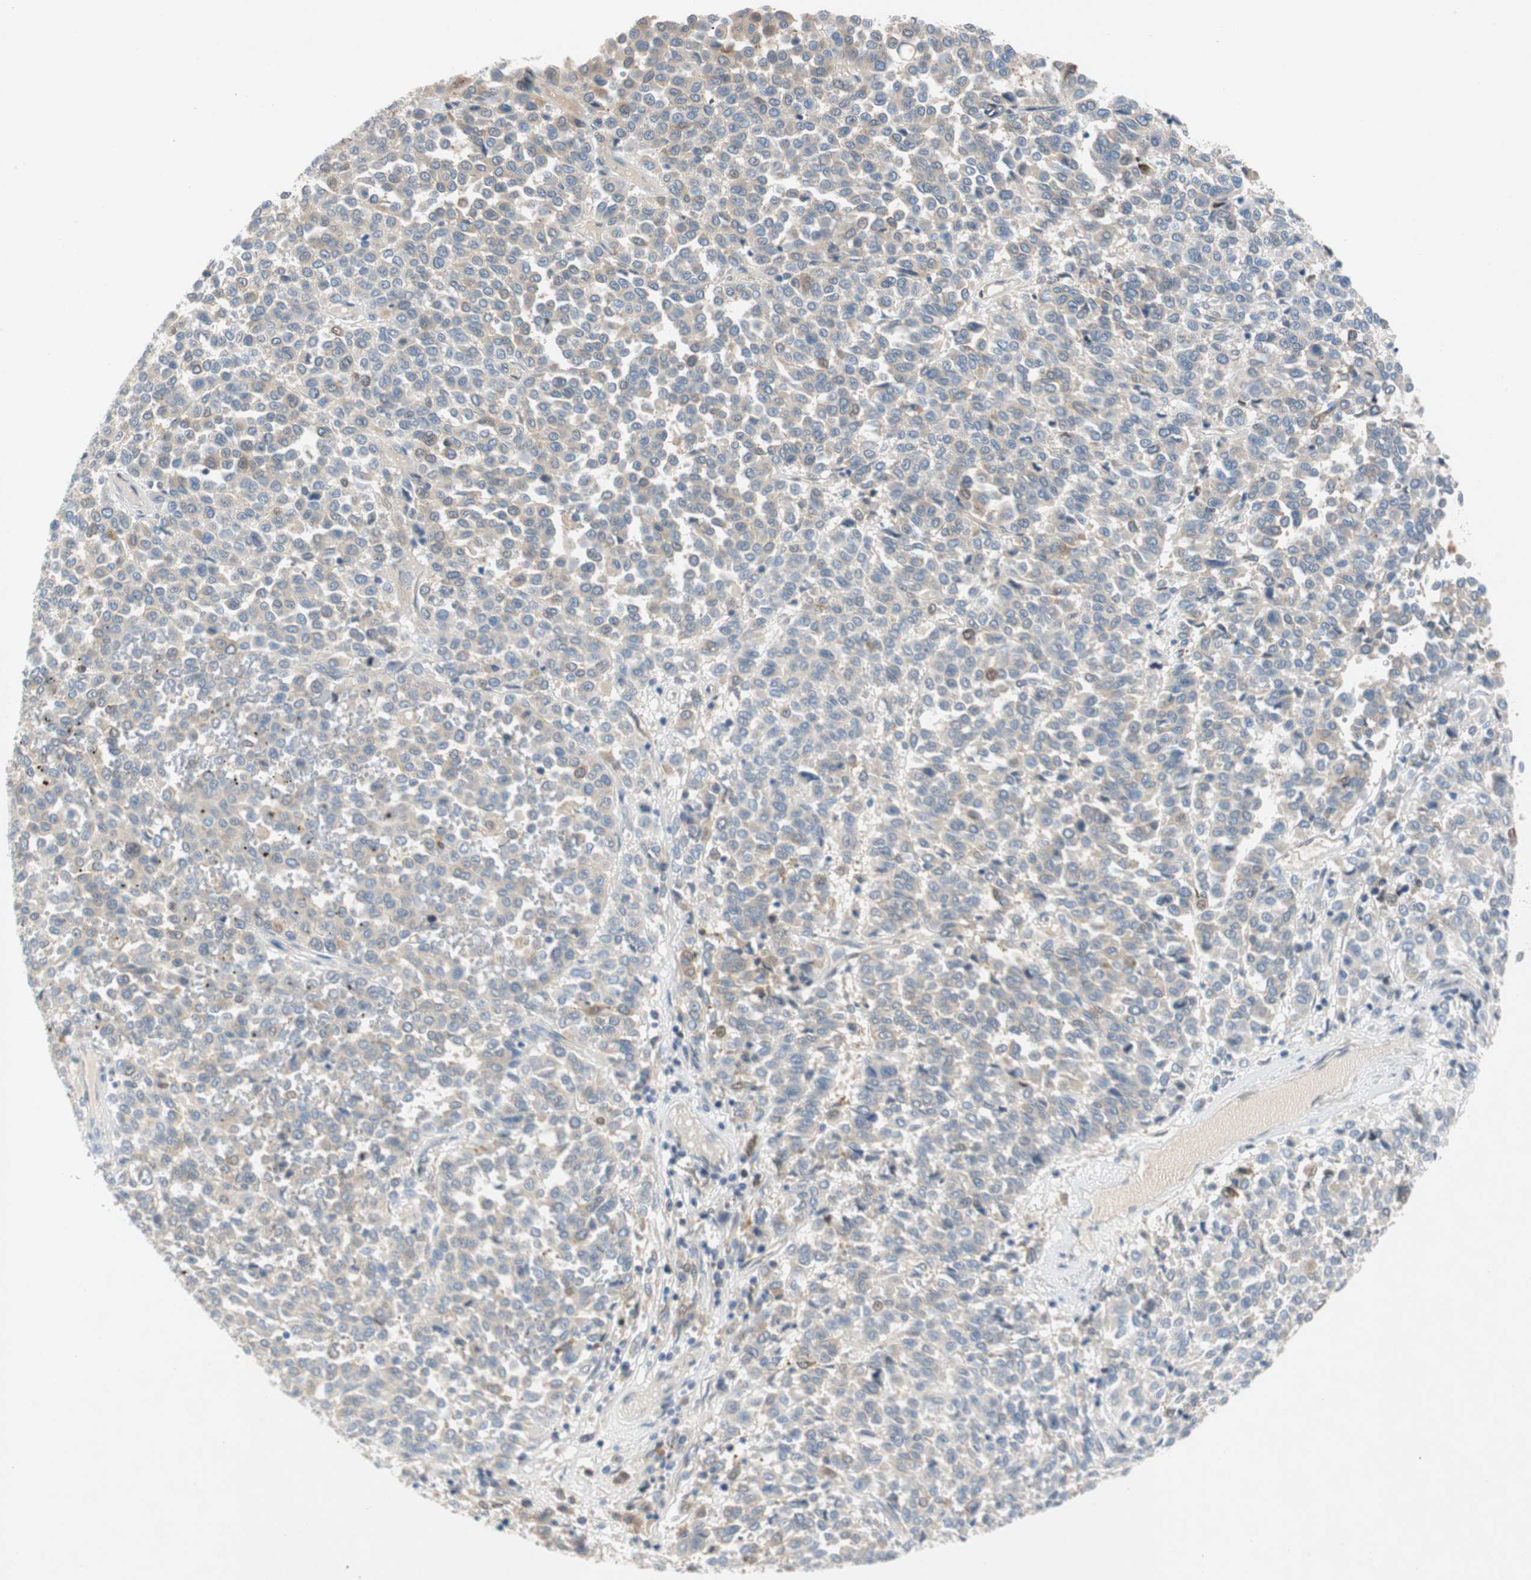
{"staining": {"intensity": "weak", "quantity": "<25%", "location": "cytoplasmic/membranous"}, "tissue": "melanoma", "cell_type": "Tumor cells", "image_type": "cancer", "snomed": [{"axis": "morphology", "description": "Malignant melanoma, Metastatic site"}, {"axis": "topography", "description": "Pancreas"}], "caption": "Melanoma stained for a protein using IHC displays no staining tumor cells.", "gene": "RELB", "patient": {"sex": "female", "age": 30}}